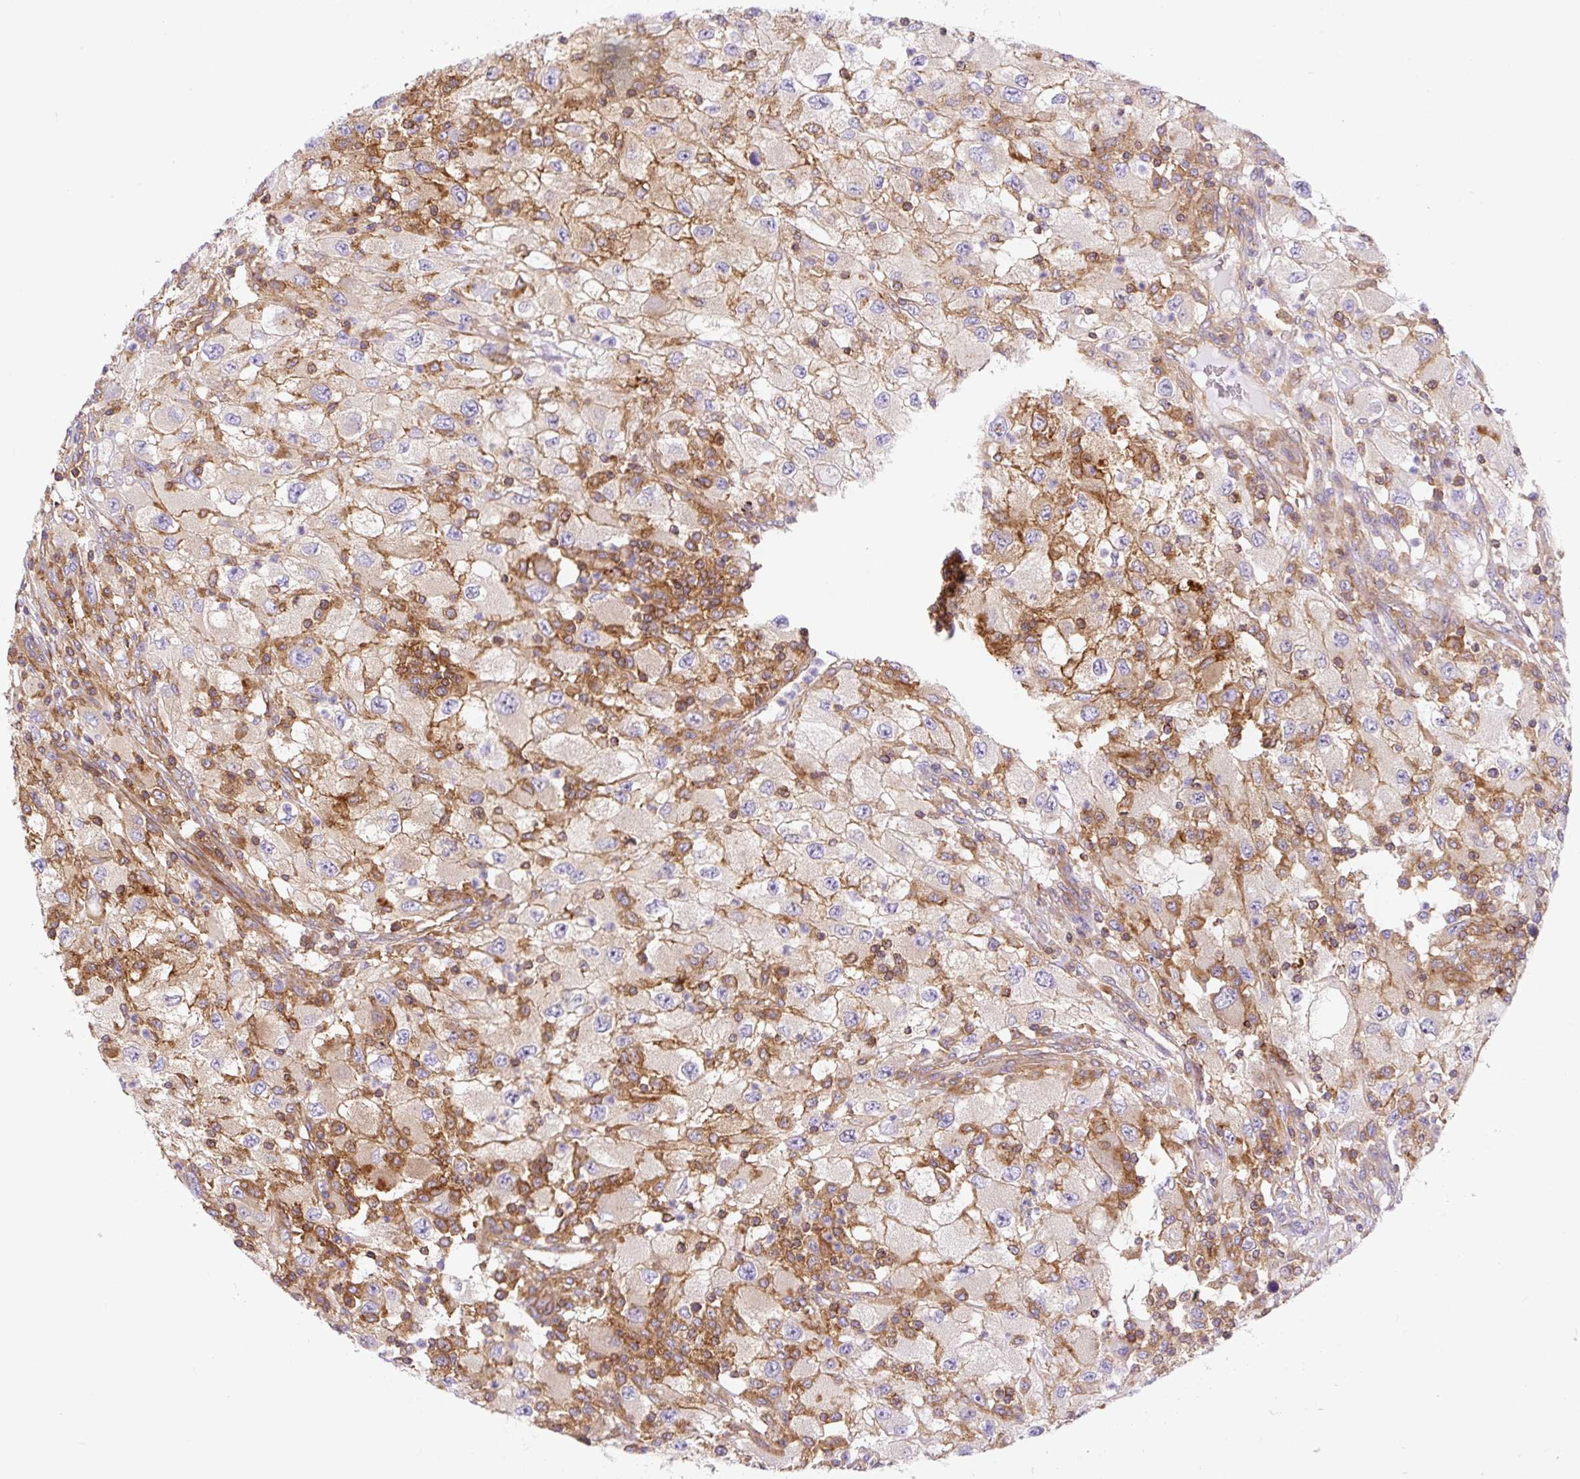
{"staining": {"intensity": "negative", "quantity": "none", "location": "none"}, "tissue": "renal cancer", "cell_type": "Tumor cells", "image_type": "cancer", "snomed": [{"axis": "morphology", "description": "Adenocarcinoma, NOS"}, {"axis": "topography", "description": "Kidney"}], "caption": "IHC of renal cancer (adenocarcinoma) displays no positivity in tumor cells.", "gene": "DNM2", "patient": {"sex": "female", "age": 67}}